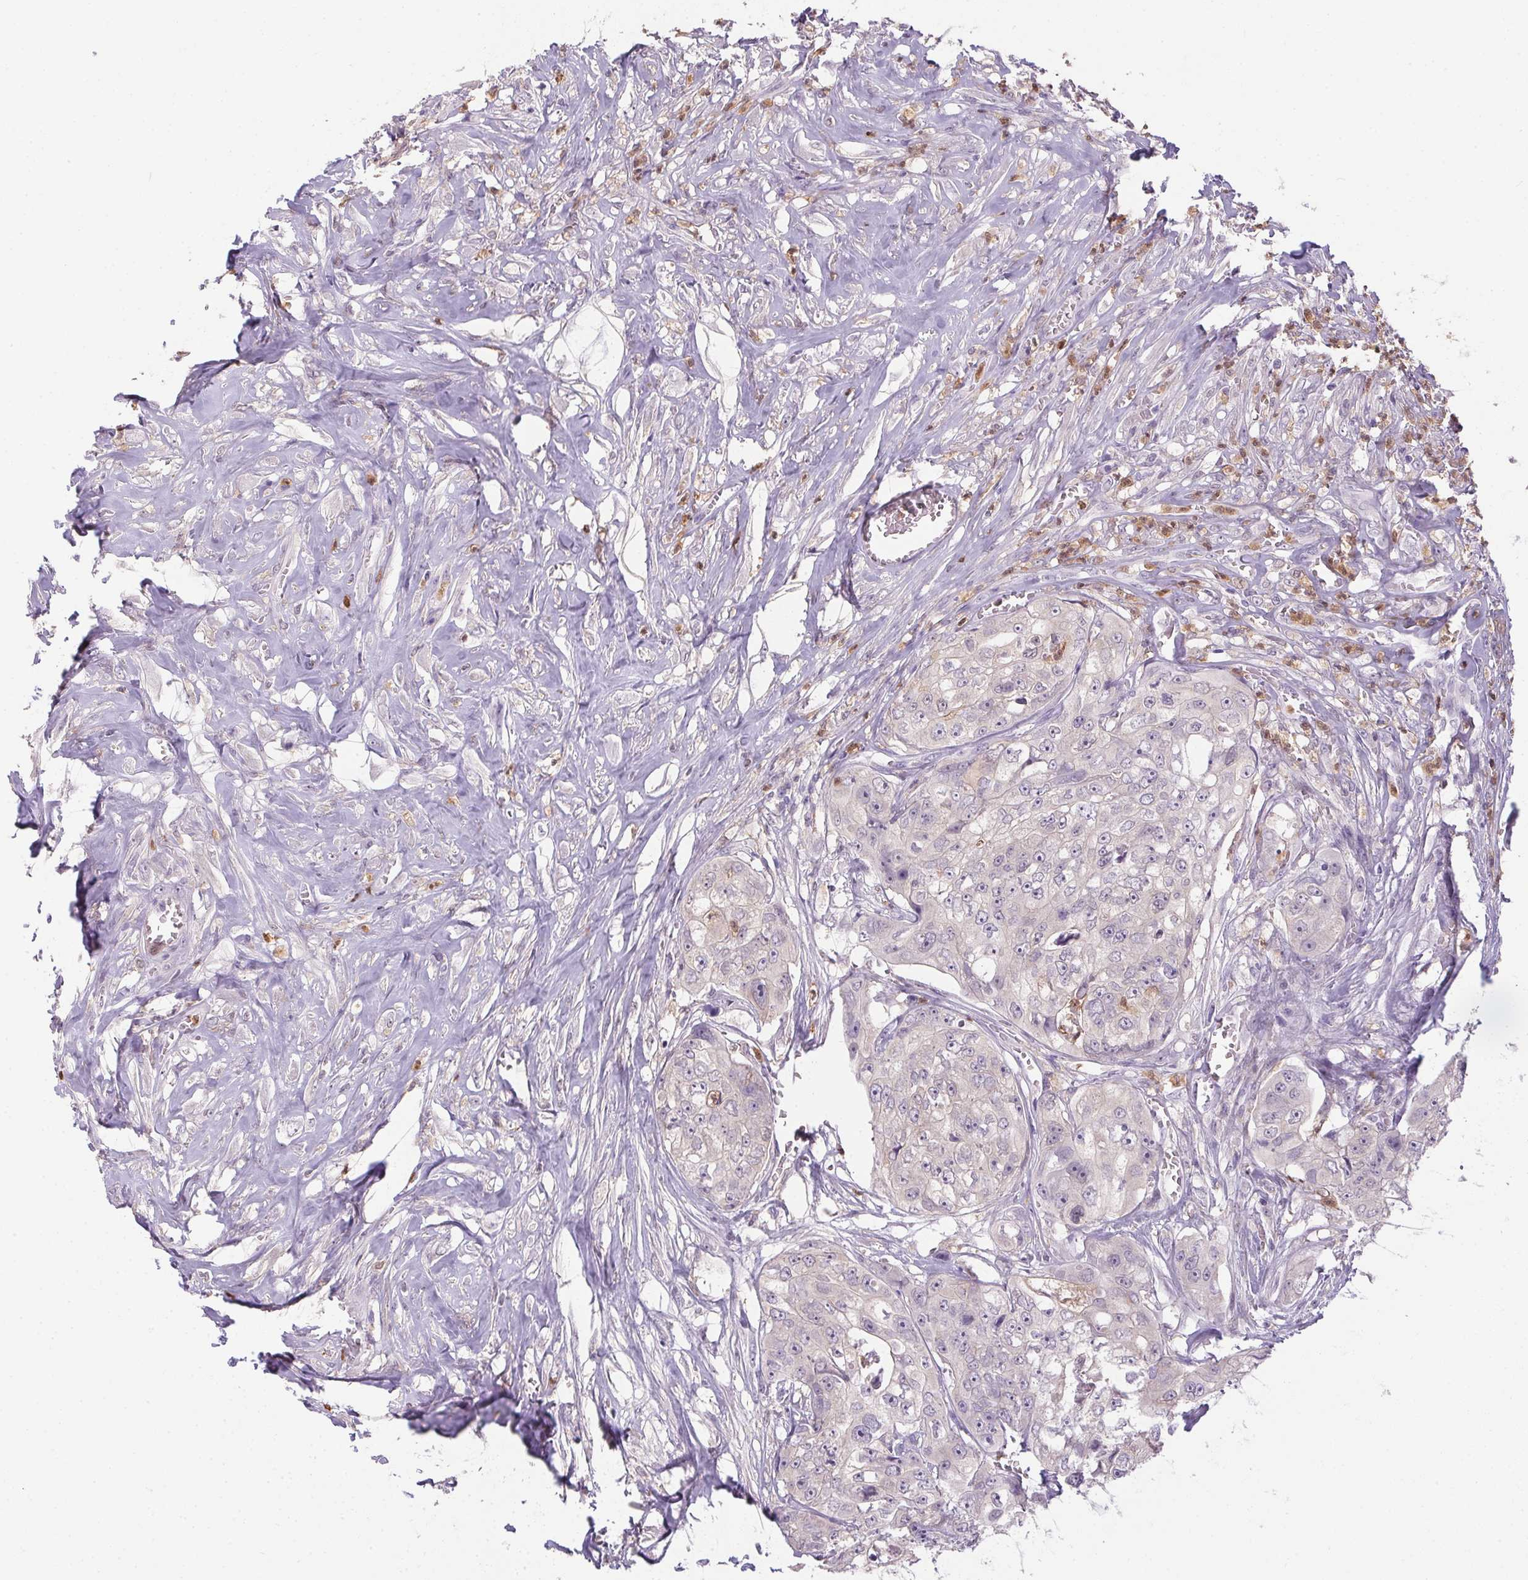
{"staining": {"intensity": "negative", "quantity": "none", "location": "none"}, "tissue": "colorectal cancer", "cell_type": "Tumor cells", "image_type": "cancer", "snomed": [{"axis": "morphology", "description": "Adenocarcinoma, NOS"}, {"axis": "topography", "description": "Rectum"}], "caption": "There is no significant positivity in tumor cells of colorectal adenocarcinoma.", "gene": "DNAJC5G", "patient": {"sex": "female", "age": 62}}